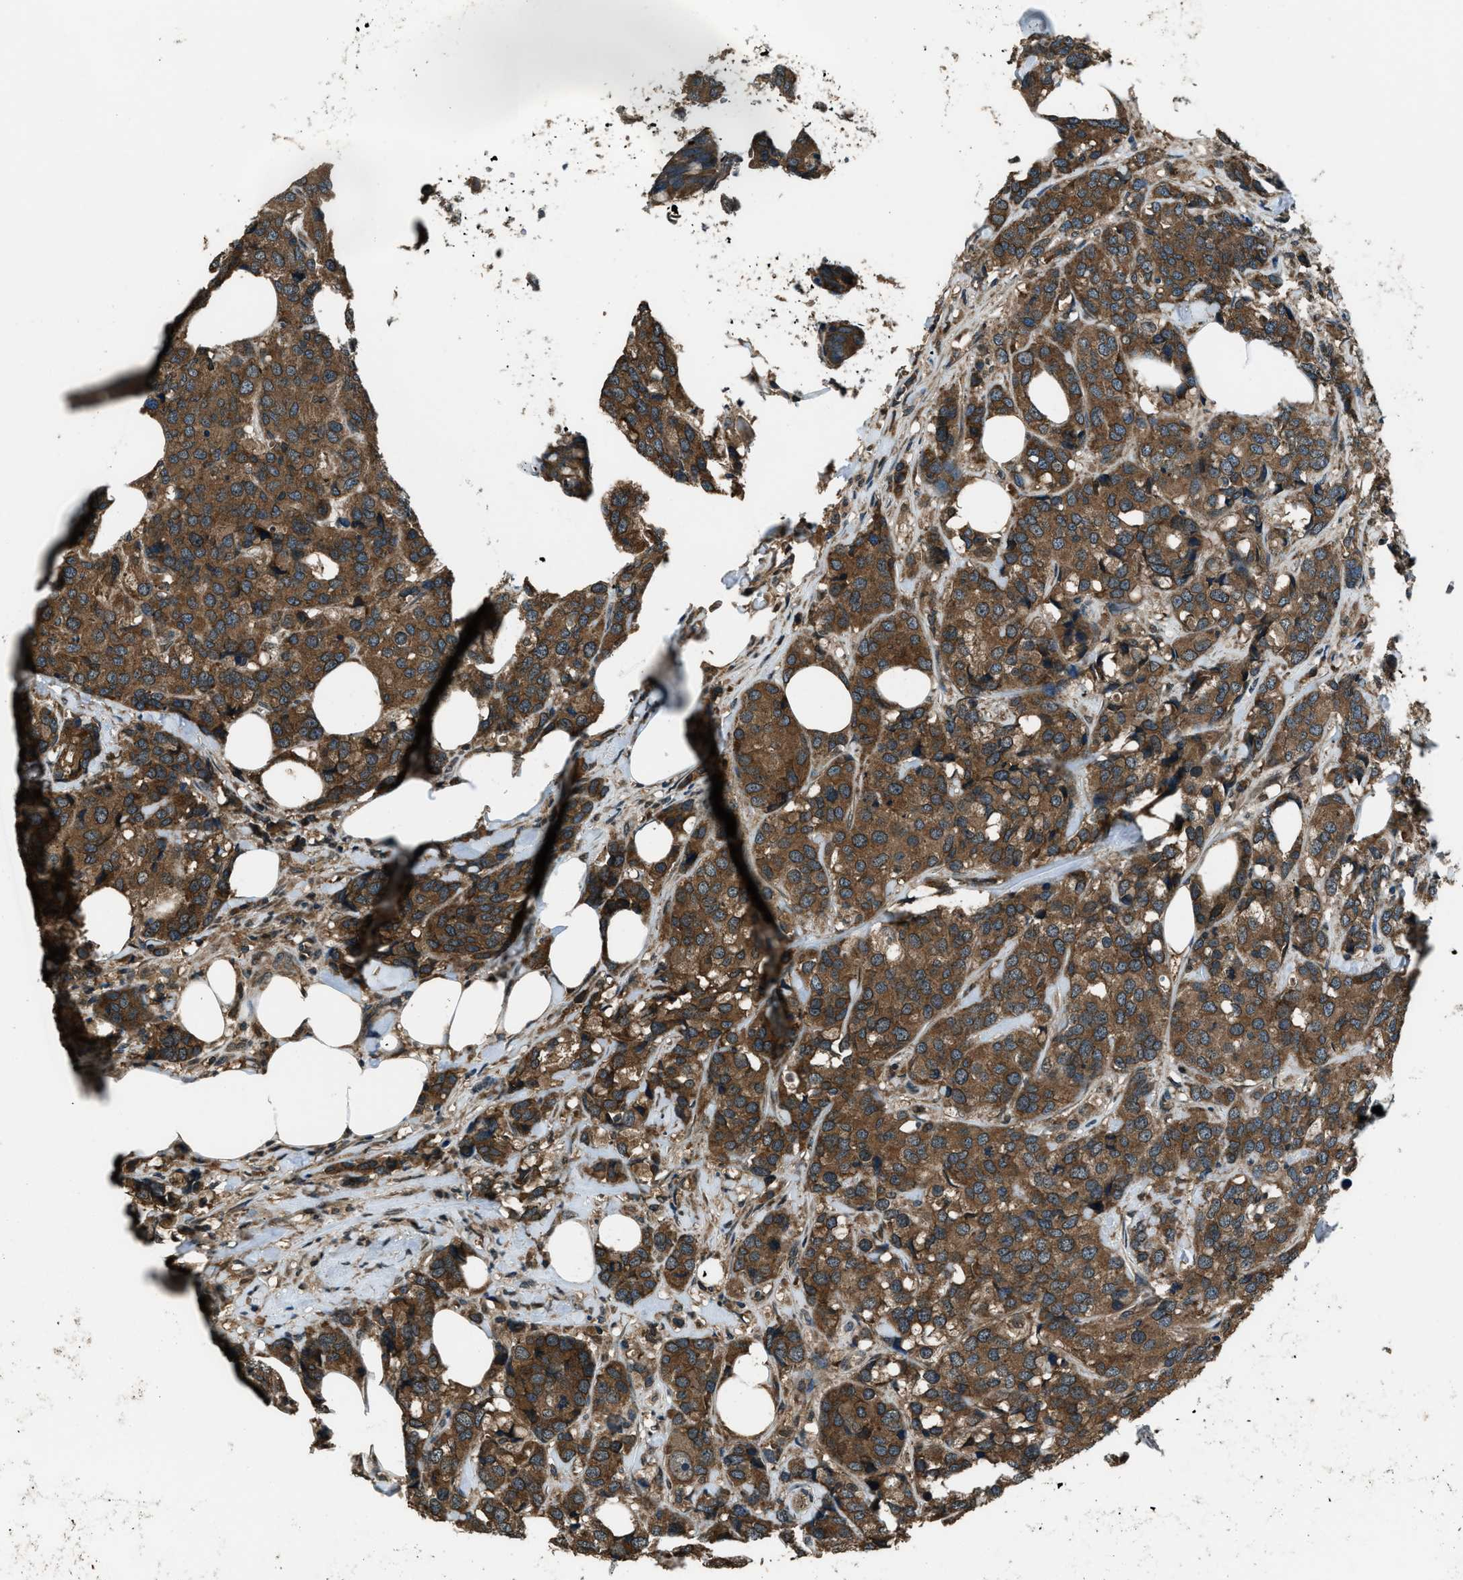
{"staining": {"intensity": "moderate", "quantity": ">75%", "location": "cytoplasmic/membranous"}, "tissue": "breast cancer", "cell_type": "Tumor cells", "image_type": "cancer", "snomed": [{"axis": "morphology", "description": "Lobular carcinoma"}, {"axis": "topography", "description": "Breast"}], "caption": "Tumor cells exhibit medium levels of moderate cytoplasmic/membranous staining in approximately >75% of cells in human breast cancer. Using DAB (3,3'-diaminobenzidine) (brown) and hematoxylin (blue) stains, captured at high magnification using brightfield microscopy.", "gene": "TRIM4", "patient": {"sex": "female", "age": 59}}